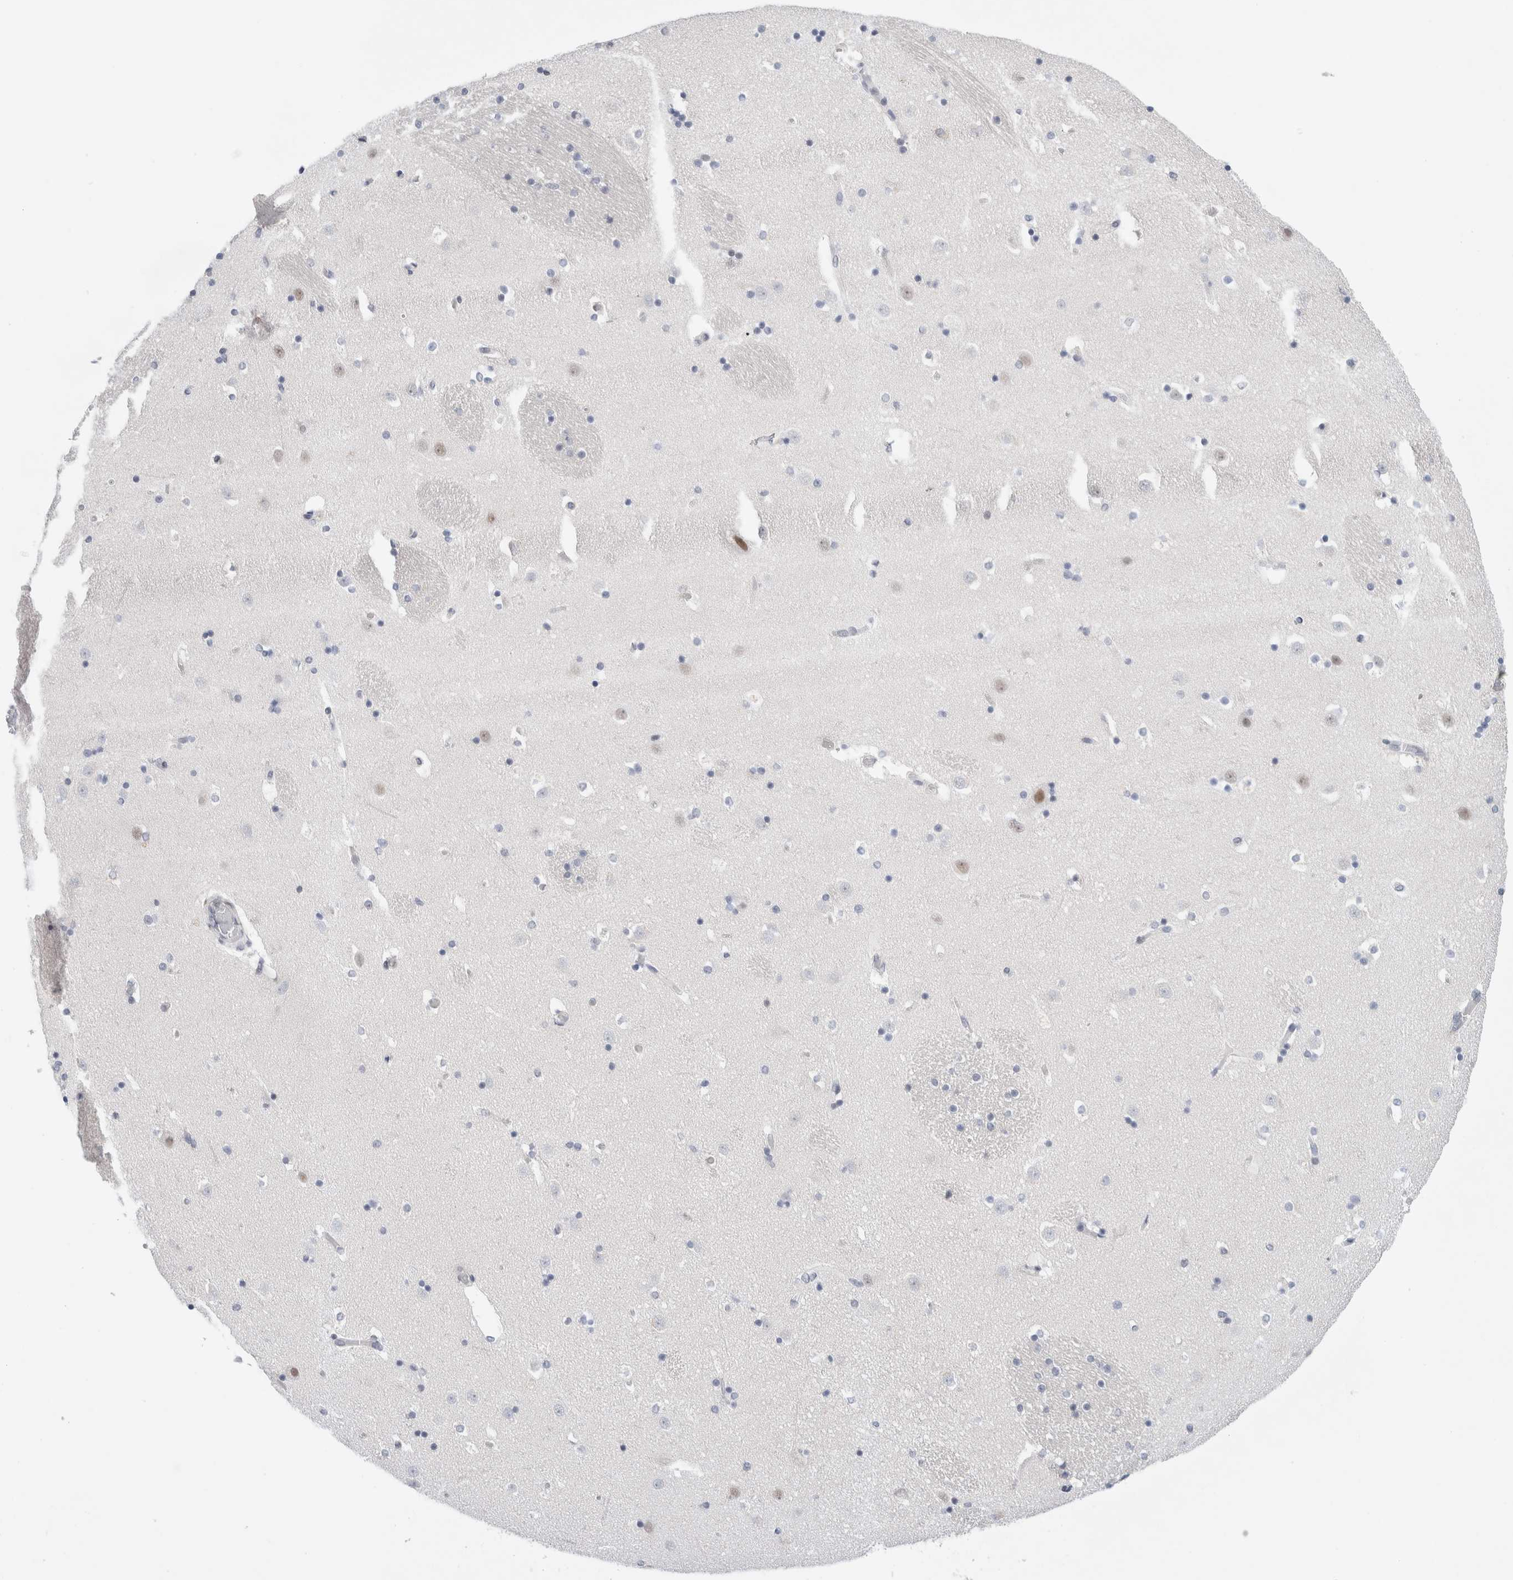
{"staining": {"intensity": "negative", "quantity": "none", "location": "none"}, "tissue": "caudate", "cell_type": "Glial cells", "image_type": "normal", "snomed": [{"axis": "morphology", "description": "Normal tissue, NOS"}, {"axis": "topography", "description": "Lateral ventricle wall"}], "caption": "A micrograph of caudate stained for a protein reveals no brown staining in glial cells. (Stains: DAB IHC with hematoxylin counter stain, Microscopy: brightfield microscopy at high magnification).", "gene": "KNL1", "patient": {"sex": "male", "age": 45}}